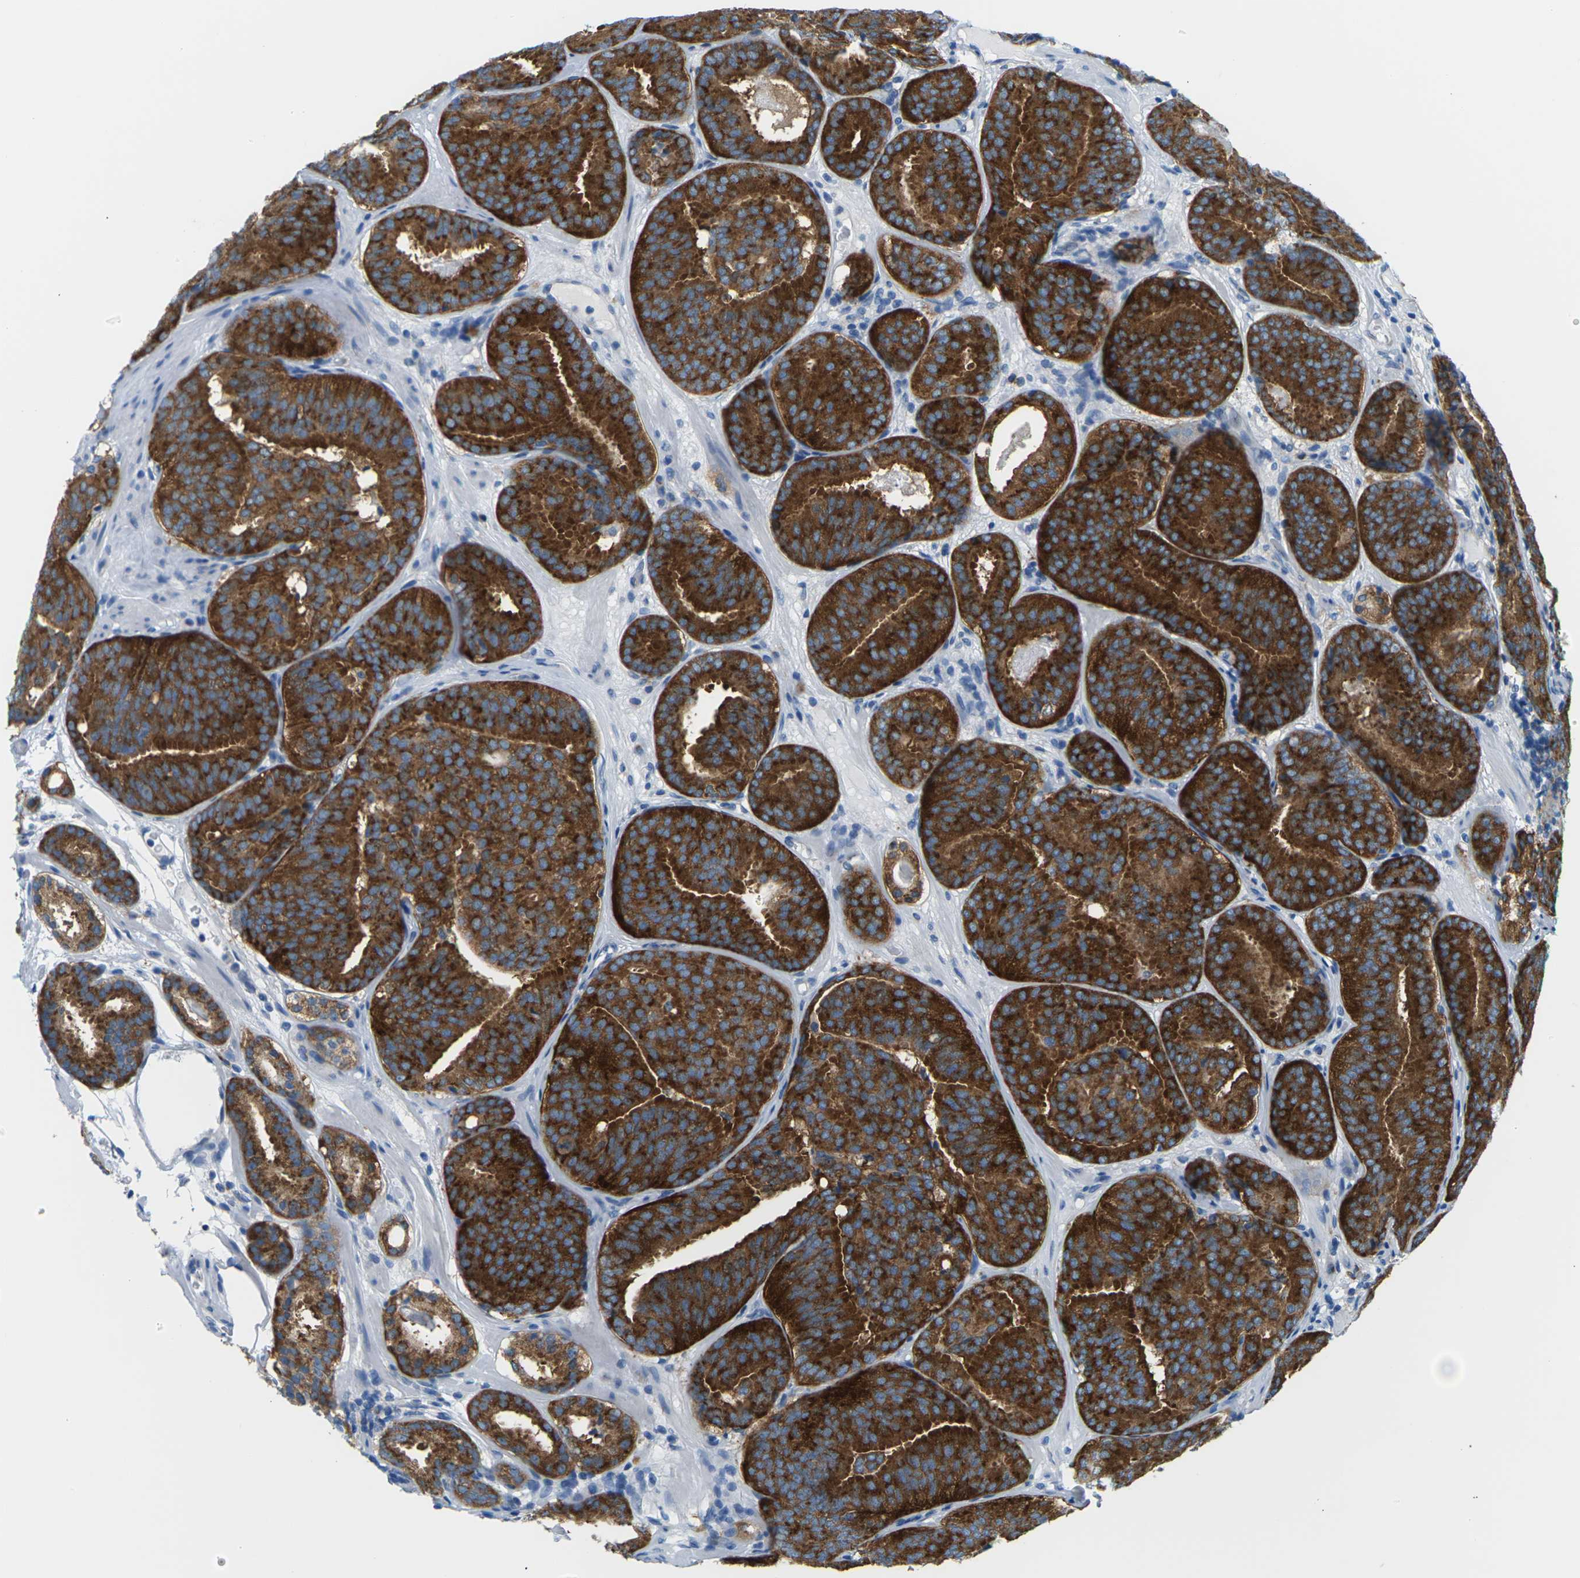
{"staining": {"intensity": "strong", "quantity": ">75%", "location": "cytoplasmic/membranous"}, "tissue": "prostate cancer", "cell_type": "Tumor cells", "image_type": "cancer", "snomed": [{"axis": "morphology", "description": "Adenocarcinoma, Low grade"}, {"axis": "topography", "description": "Prostate"}], "caption": "Immunohistochemical staining of human adenocarcinoma (low-grade) (prostate) reveals high levels of strong cytoplasmic/membranous protein expression in approximately >75% of tumor cells.", "gene": "SYNGR2", "patient": {"sex": "male", "age": 69}}